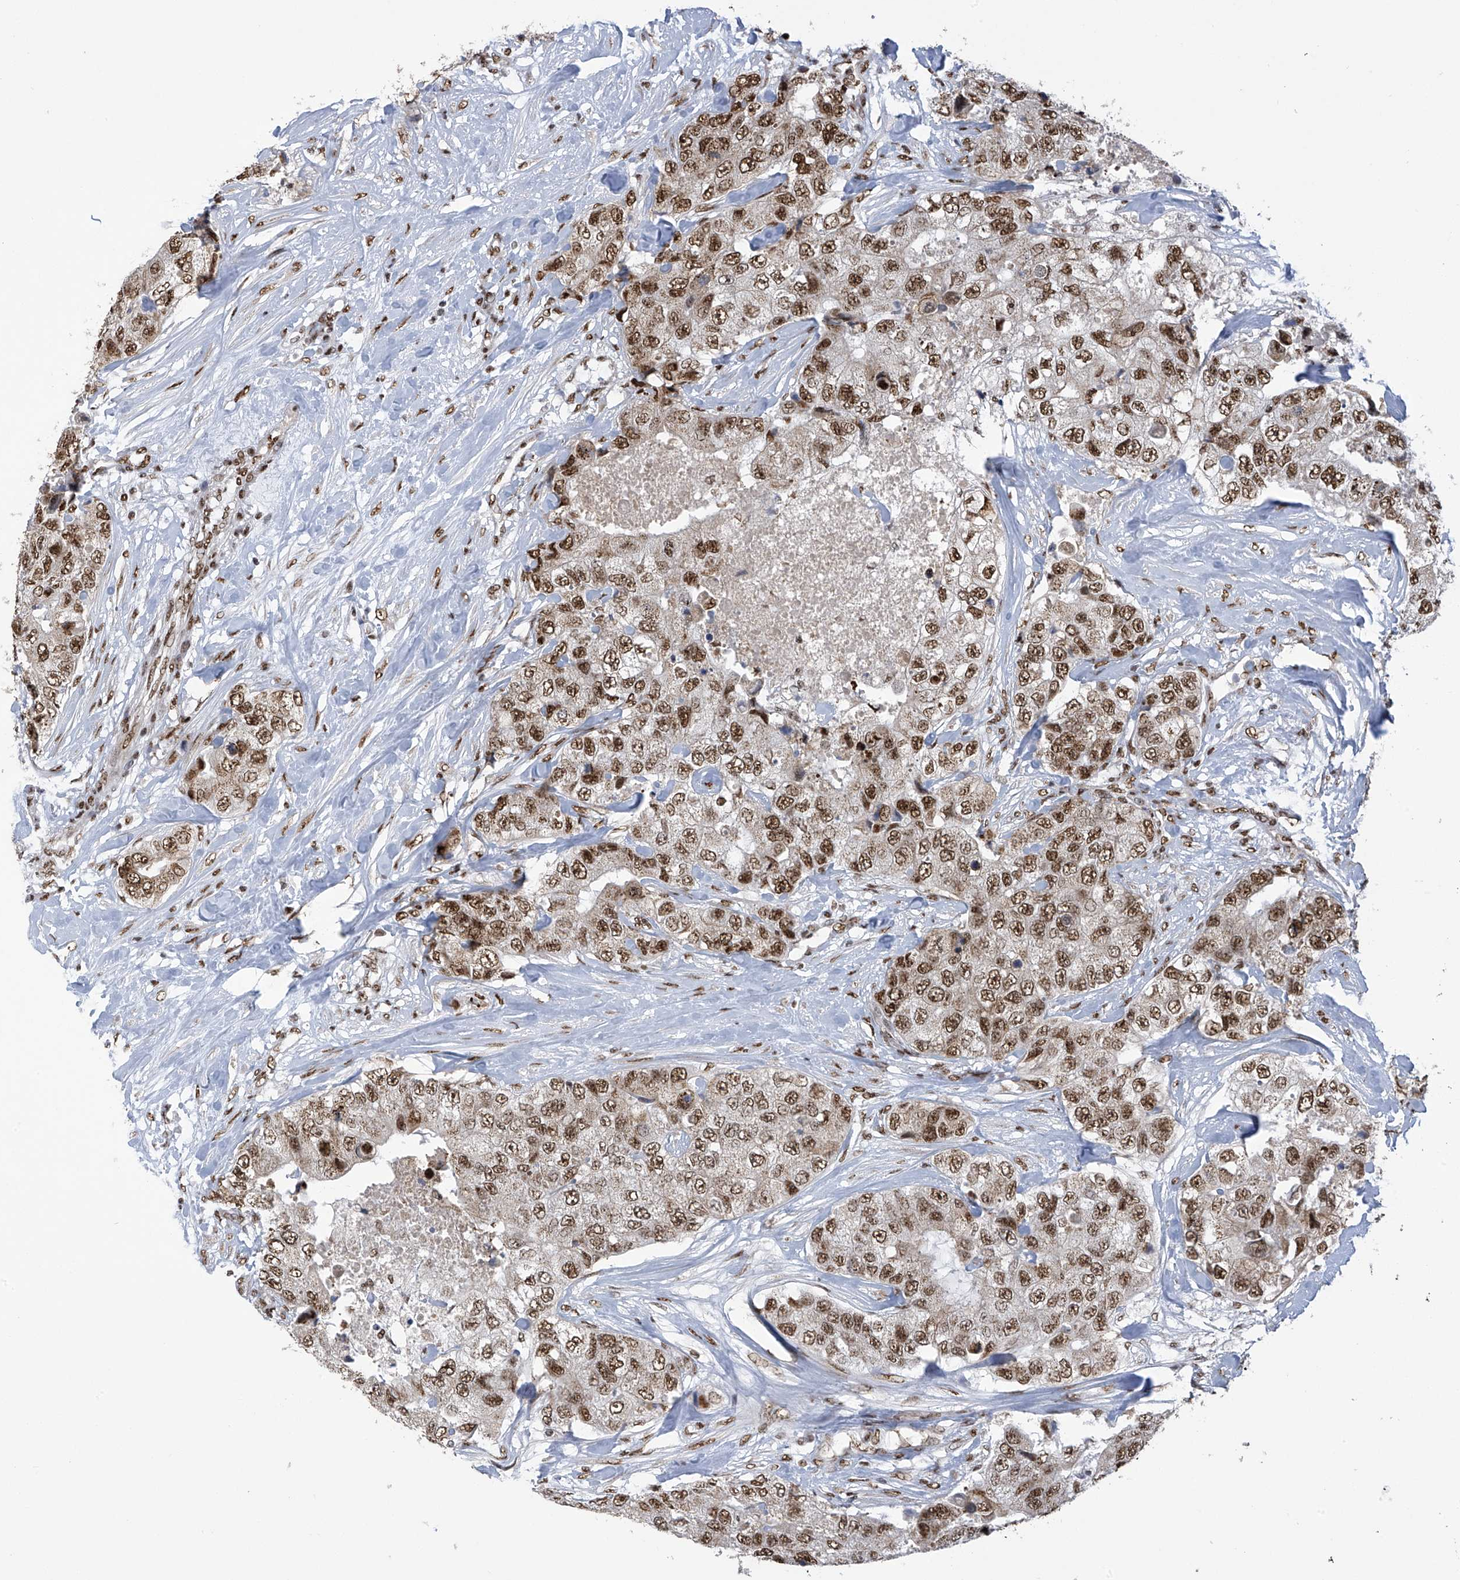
{"staining": {"intensity": "moderate", "quantity": ">75%", "location": "nuclear"}, "tissue": "breast cancer", "cell_type": "Tumor cells", "image_type": "cancer", "snomed": [{"axis": "morphology", "description": "Duct carcinoma"}, {"axis": "topography", "description": "Breast"}], "caption": "Breast cancer tissue displays moderate nuclear positivity in approximately >75% of tumor cells Ihc stains the protein of interest in brown and the nuclei are stained blue.", "gene": "APLF", "patient": {"sex": "female", "age": 62}}